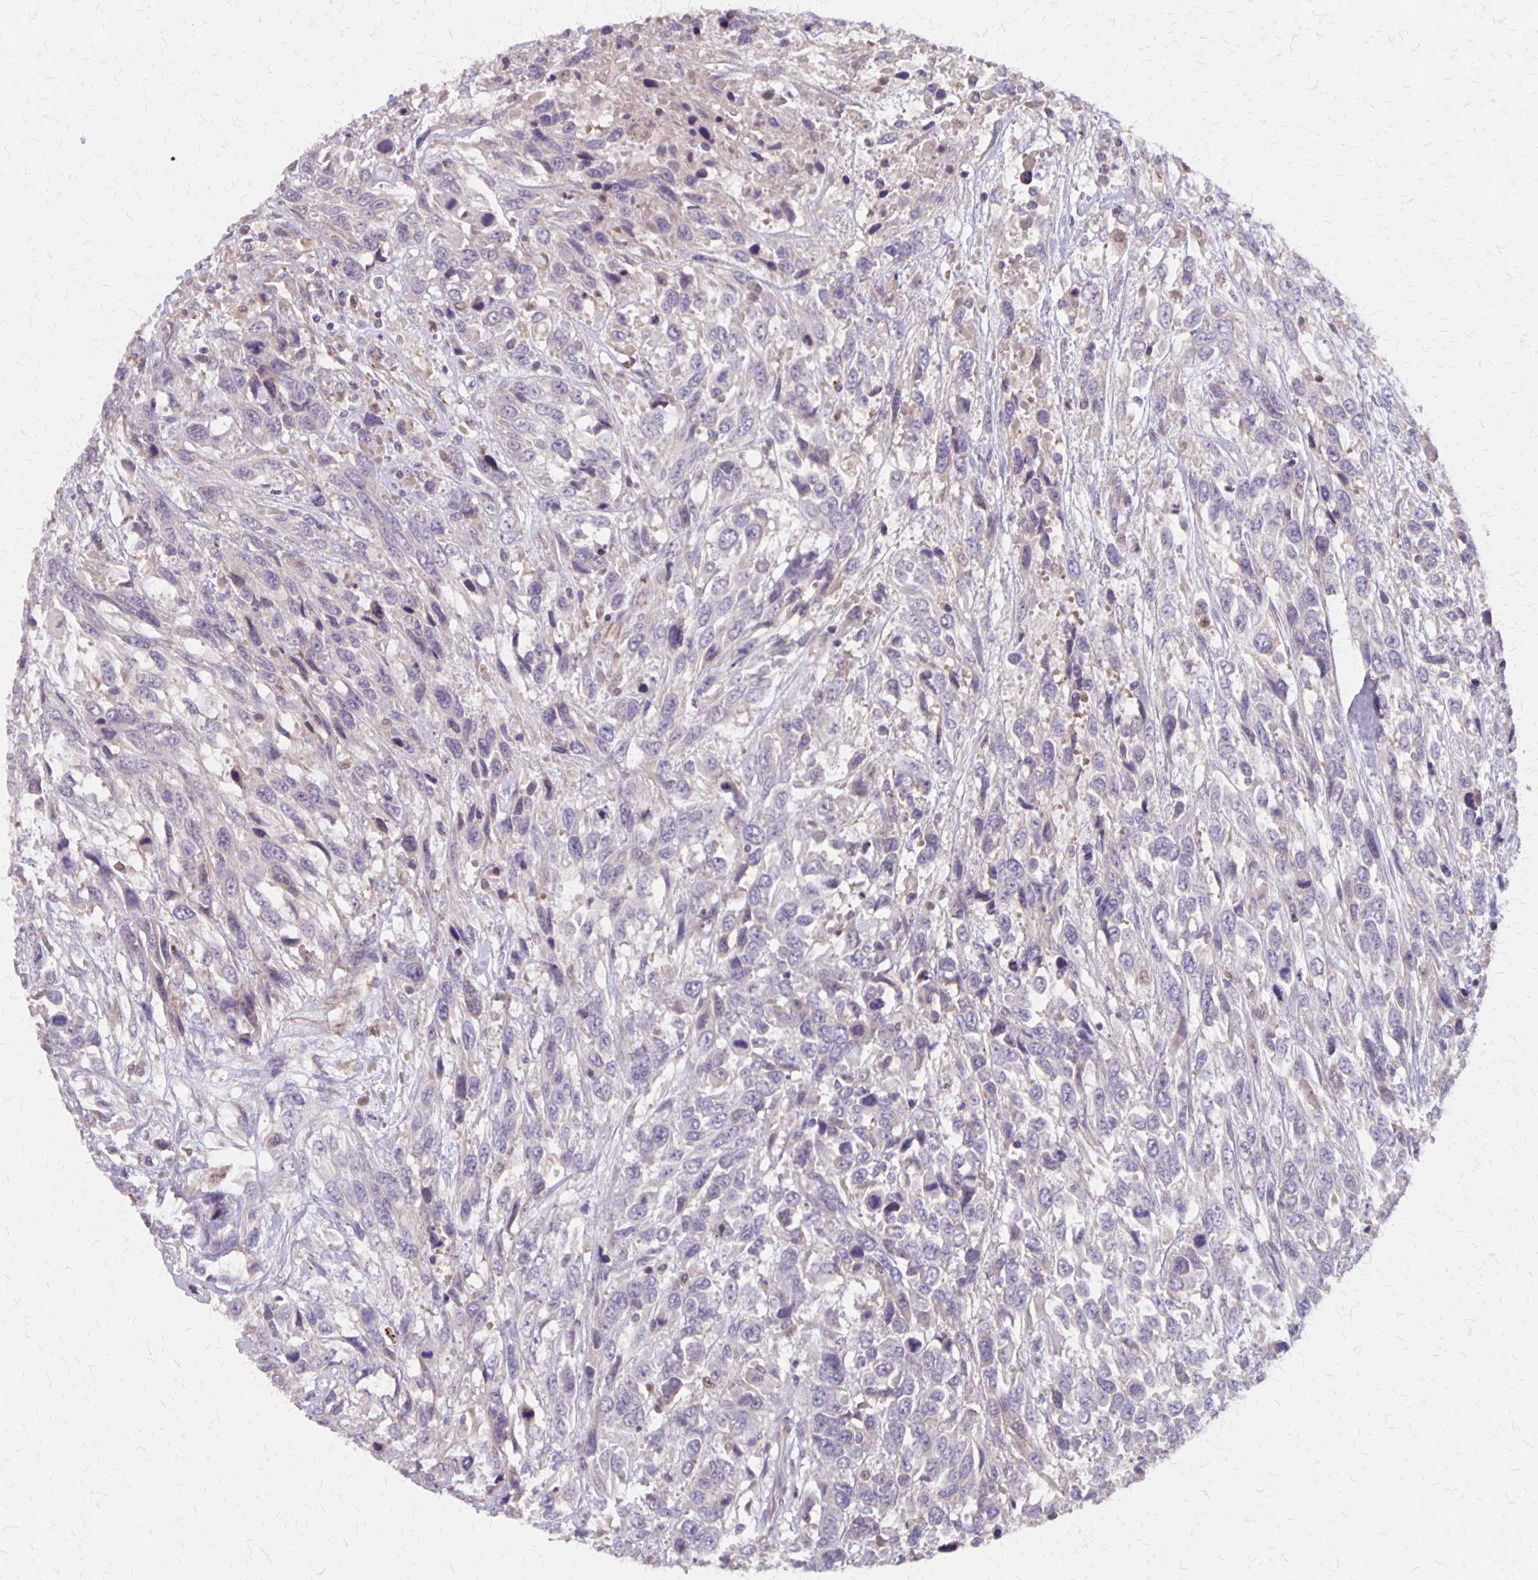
{"staining": {"intensity": "negative", "quantity": "none", "location": "none"}, "tissue": "urothelial cancer", "cell_type": "Tumor cells", "image_type": "cancer", "snomed": [{"axis": "morphology", "description": "Urothelial carcinoma, High grade"}, {"axis": "topography", "description": "Urinary bladder"}], "caption": "Immunohistochemistry (IHC) of urothelial cancer demonstrates no positivity in tumor cells. (Immunohistochemistry (IHC), brightfield microscopy, high magnification).", "gene": "NOG", "patient": {"sex": "female", "age": 70}}